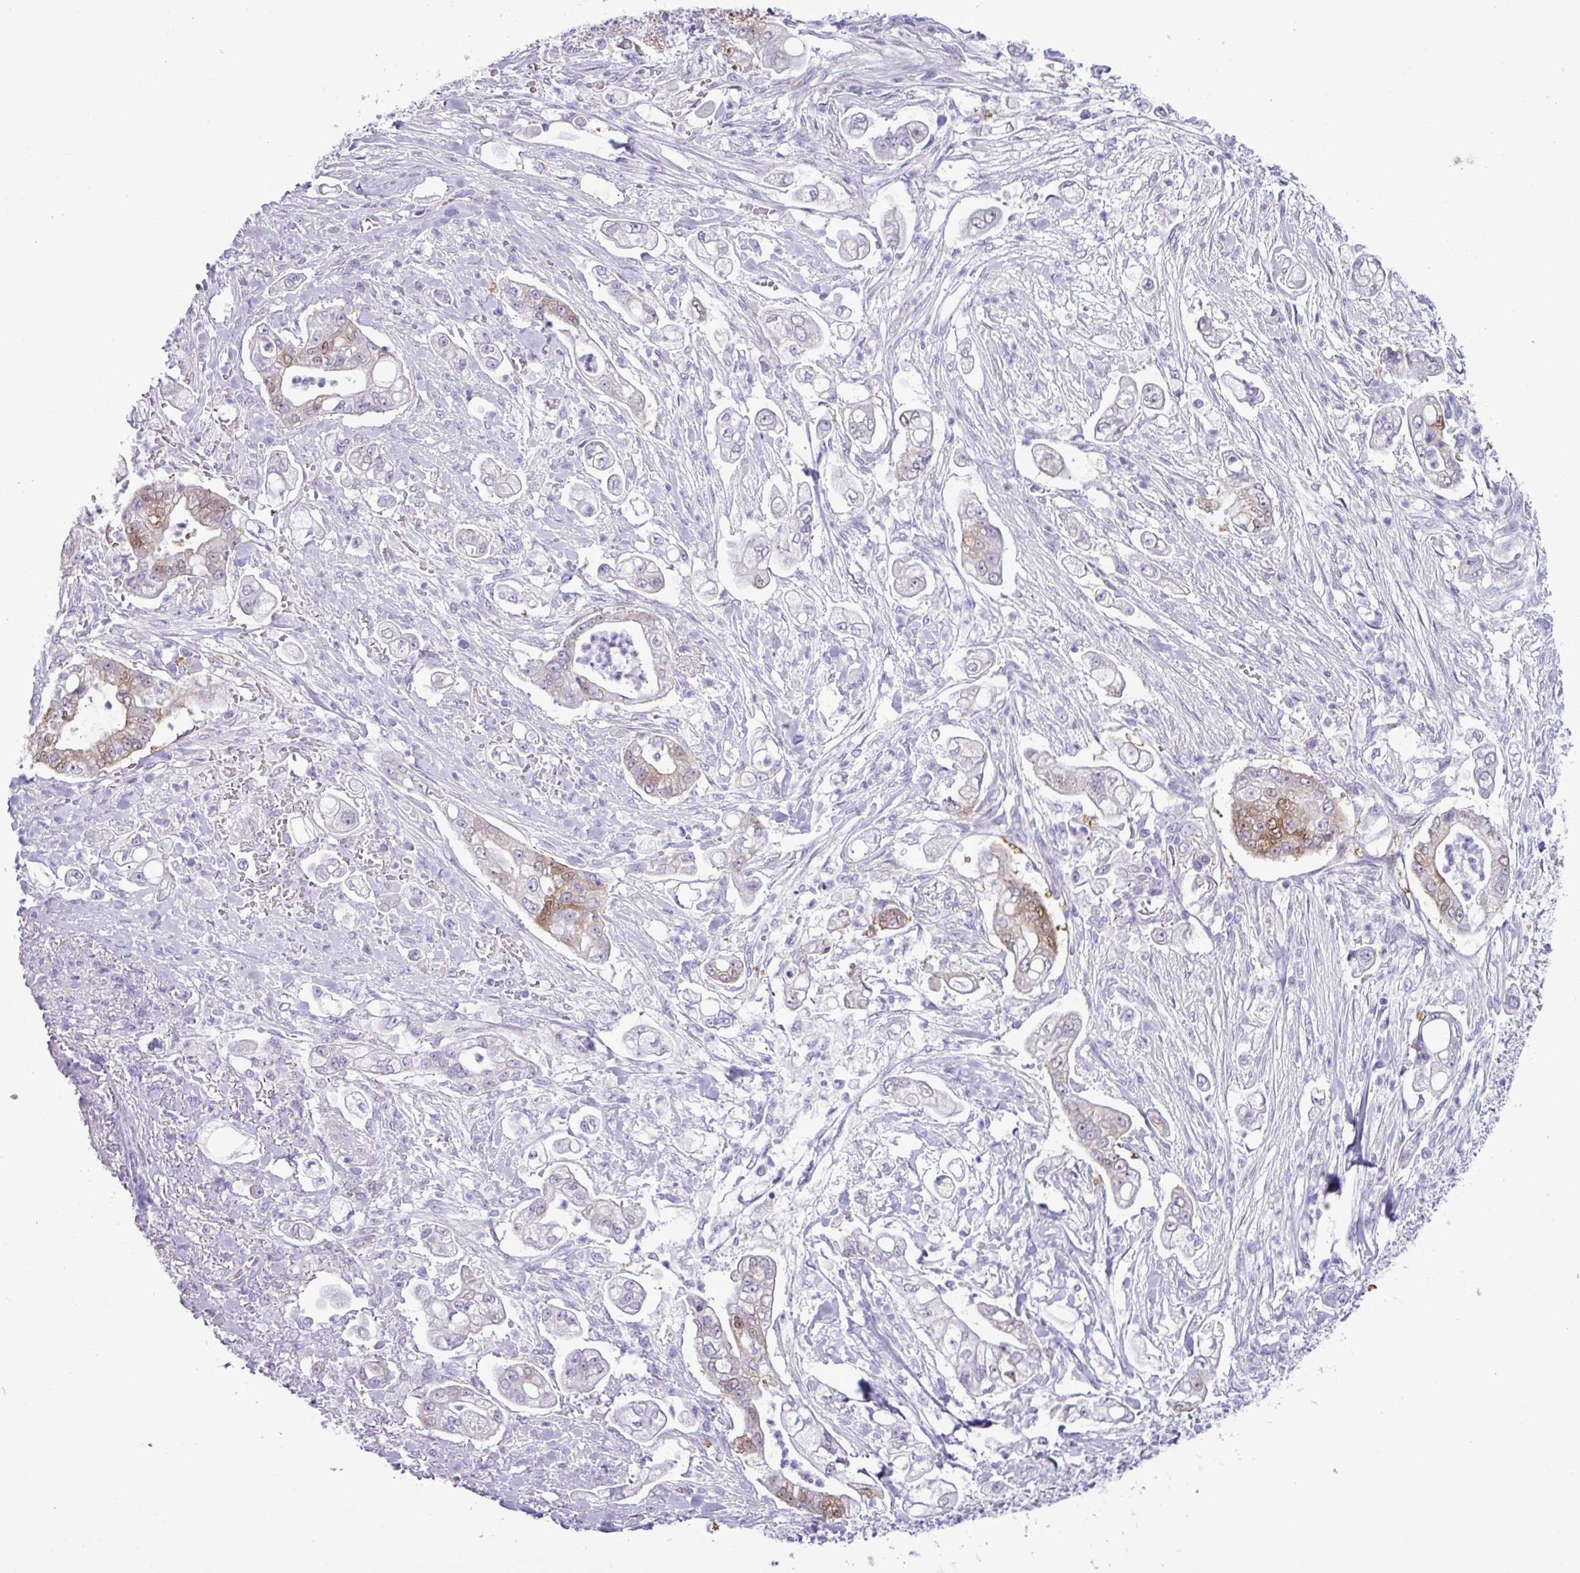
{"staining": {"intensity": "strong", "quantity": "25%-75%", "location": "cytoplasmic/membranous,nuclear"}, "tissue": "pancreatic cancer", "cell_type": "Tumor cells", "image_type": "cancer", "snomed": [{"axis": "morphology", "description": "Adenocarcinoma, NOS"}, {"axis": "topography", "description": "Pancreas"}], "caption": "Protein expression analysis of human pancreatic cancer reveals strong cytoplasmic/membranous and nuclear staining in about 25%-75% of tumor cells.", "gene": "ALDH3A1", "patient": {"sex": "female", "age": 69}}